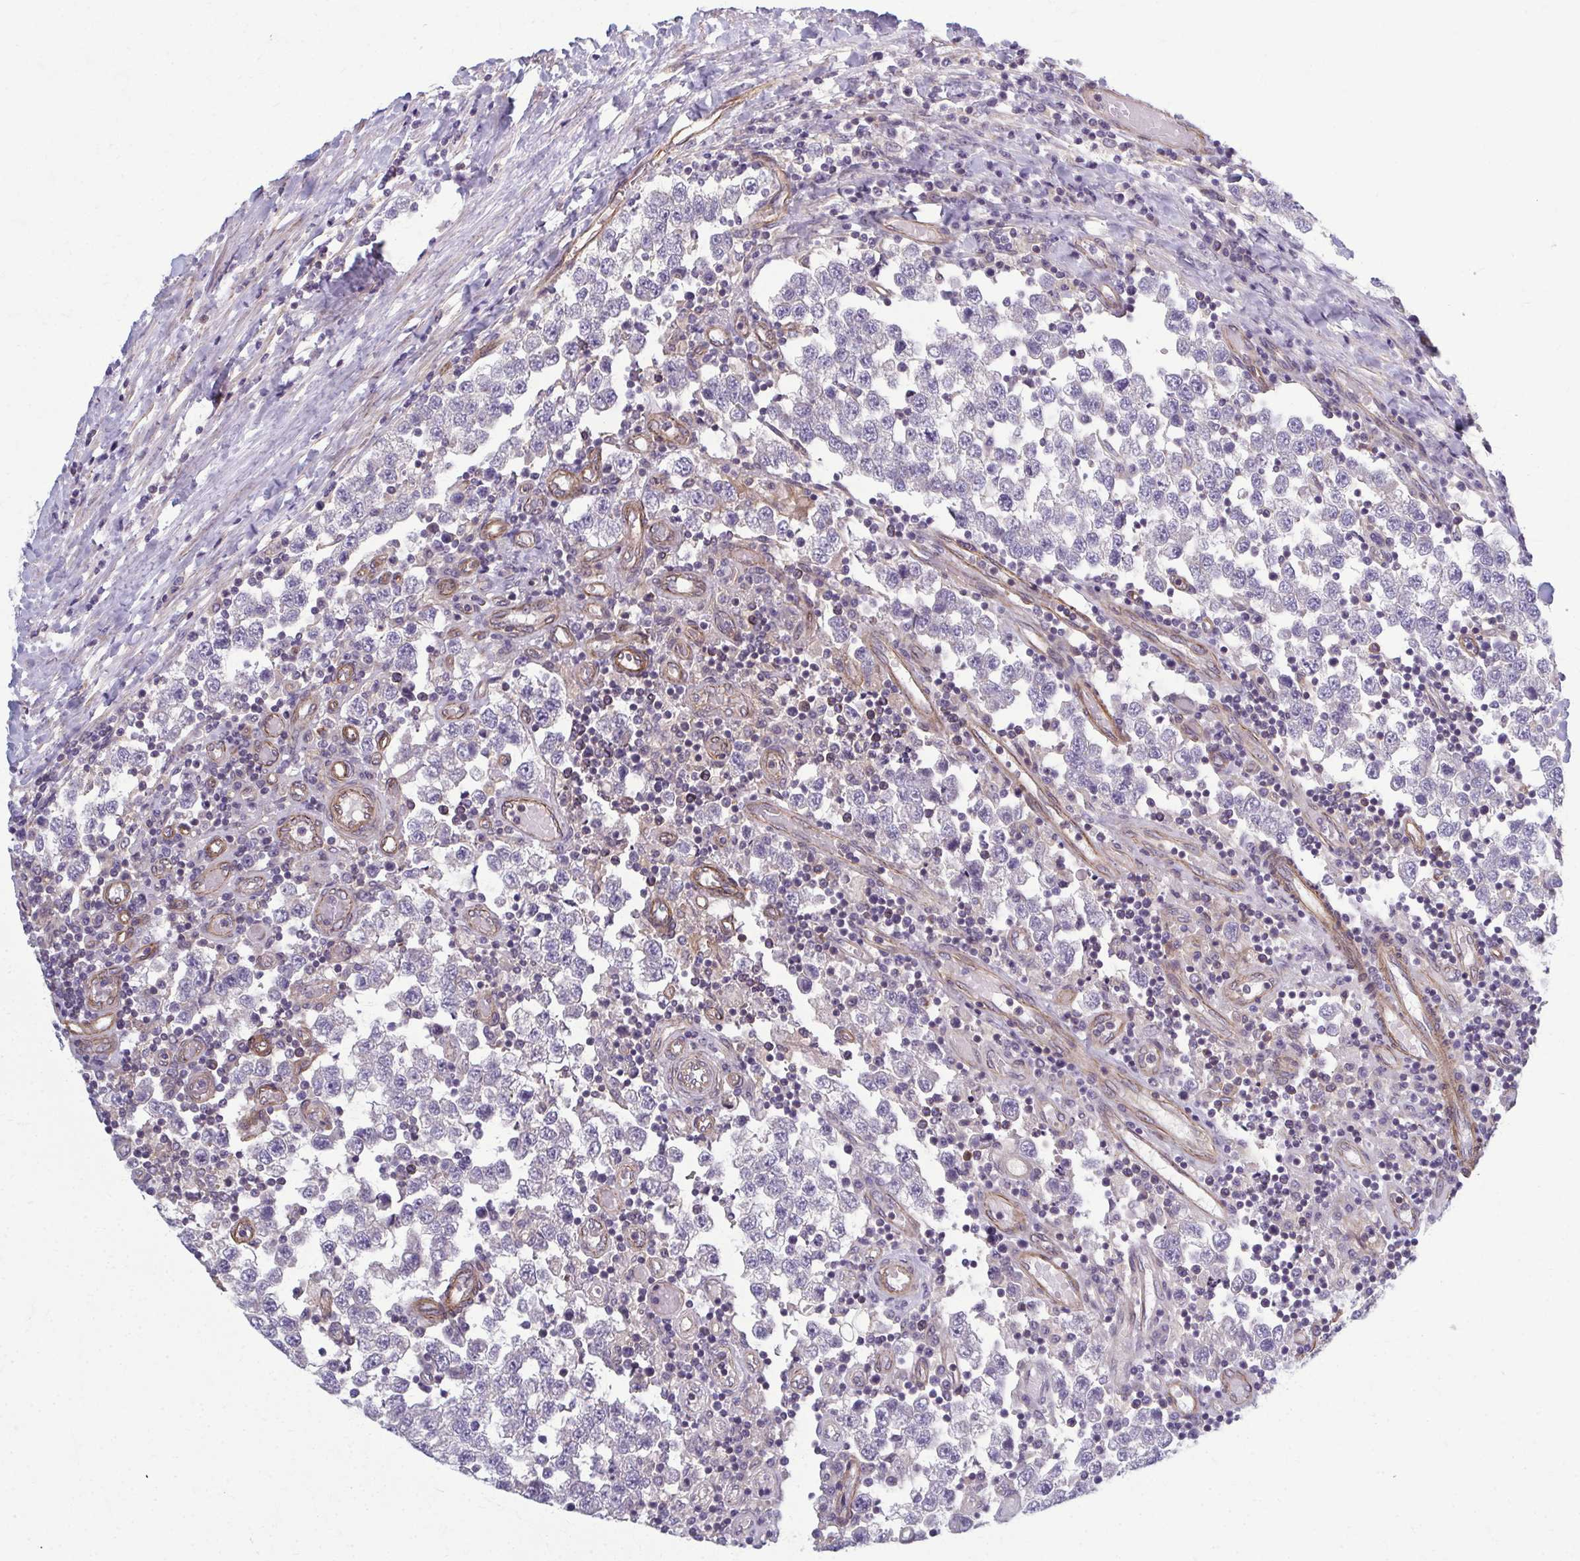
{"staining": {"intensity": "negative", "quantity": "none", "location": "none"}, "tissue": "testis cancer", "cell_type": "Tumor cells", "image_type": "cancer", "snomed": [{"axis": "morphology", "description": "Seminoma, NOS"}, {"axis": "topography", "description": "Testis"}], "caption": "The image reveals no significant positivity in tumor cells of testis cancer (seminoma).", "gene": "EID2B", "patient": {"sex": "male", "age": 34}}